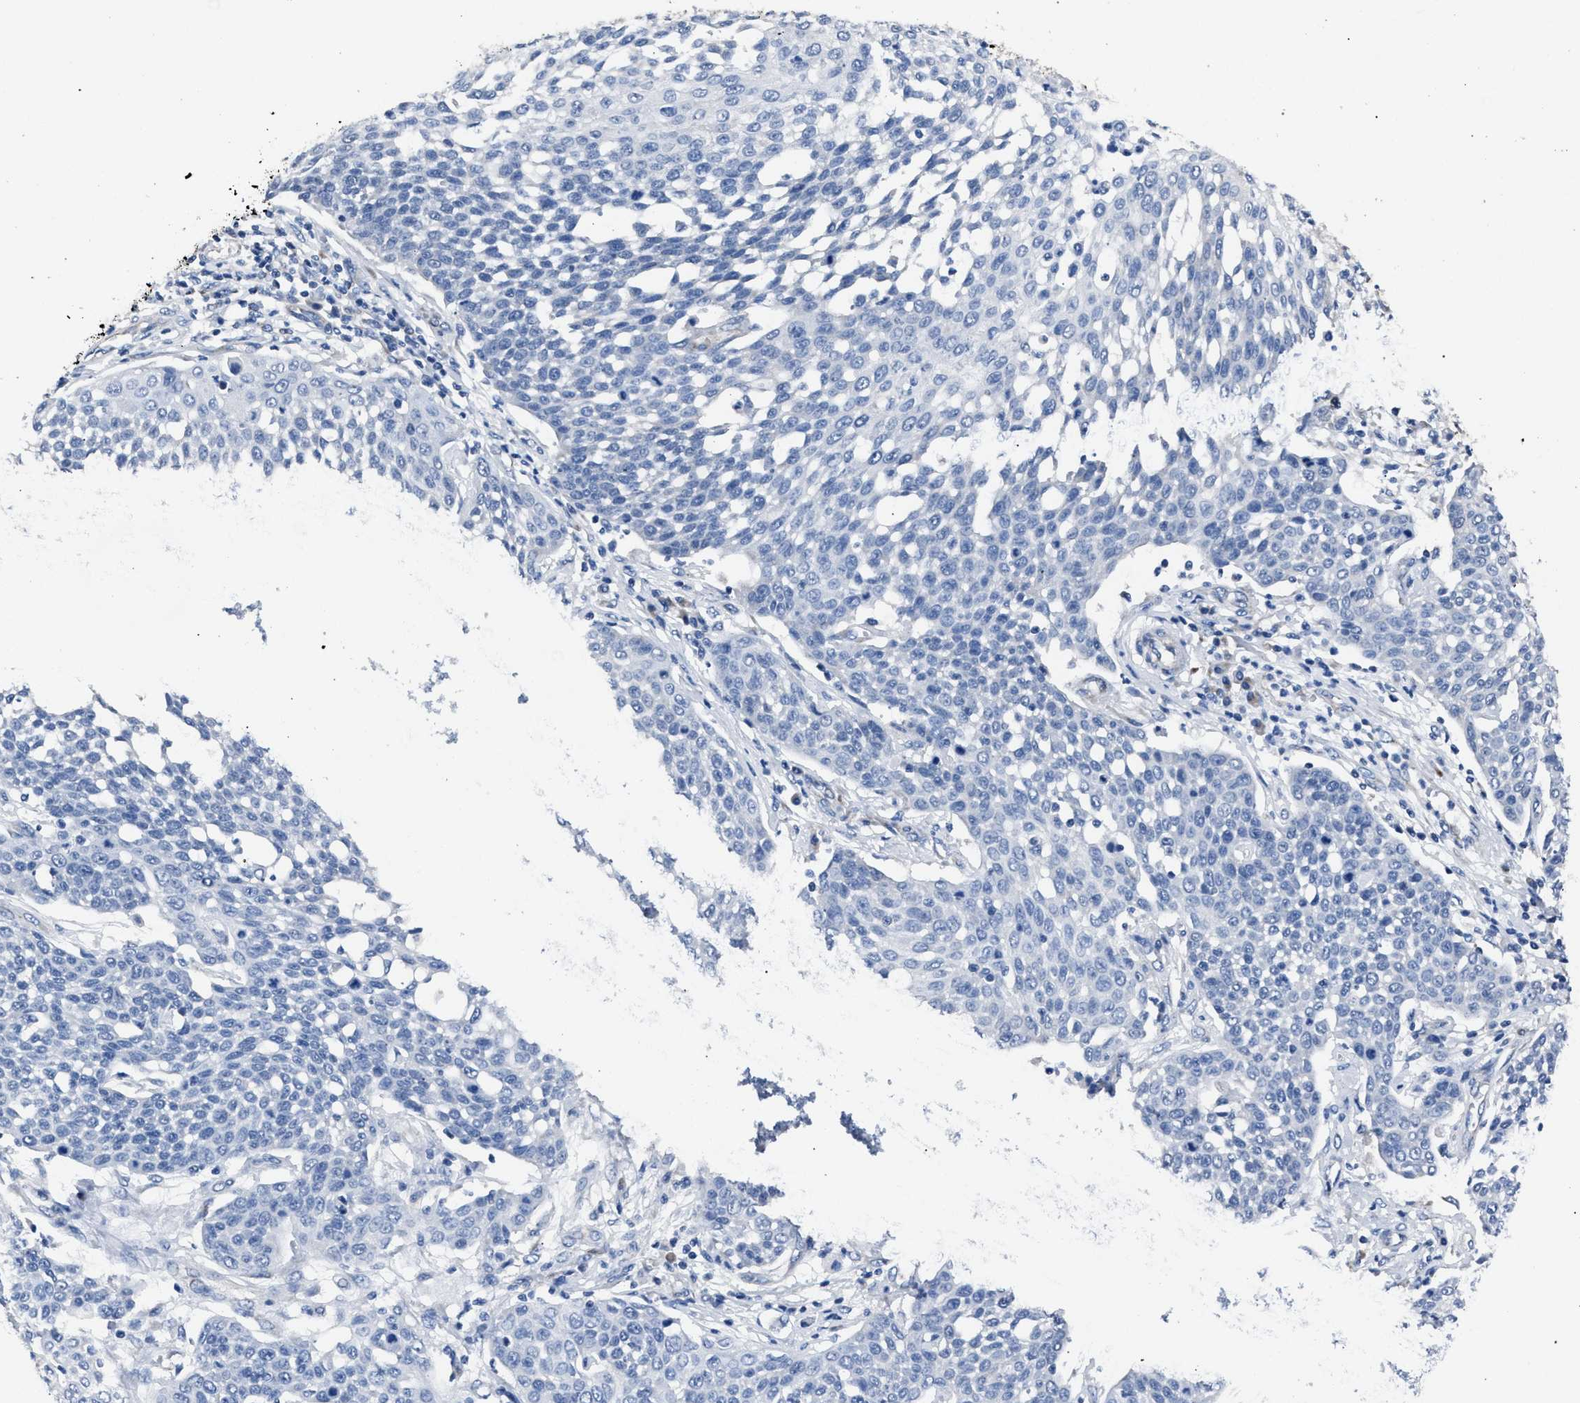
{"staining": {"intensity": "negative", "quantity": "none", "location": "none"}, "tissue": "cervical cancer", "cell_type": "Tumor cells", "image_type": "cancer", "snomed": [{"axis": "morphology", "description": "Squamous cell carcinoma, NOS"}, {"axis": "topography", "description": "Cervix"}], "caption": "This is a micrograph of immunohistochemistry (IHC) staining of cervical cancer (squamous cell carcinoma), which shows no staining in tumor cells. (DAB (3,3'-diaminobenzidine) IHC with hematoxylin counter stain).", "gene": "CRYZ", "patient": {"sex": "female", "age": 34}}